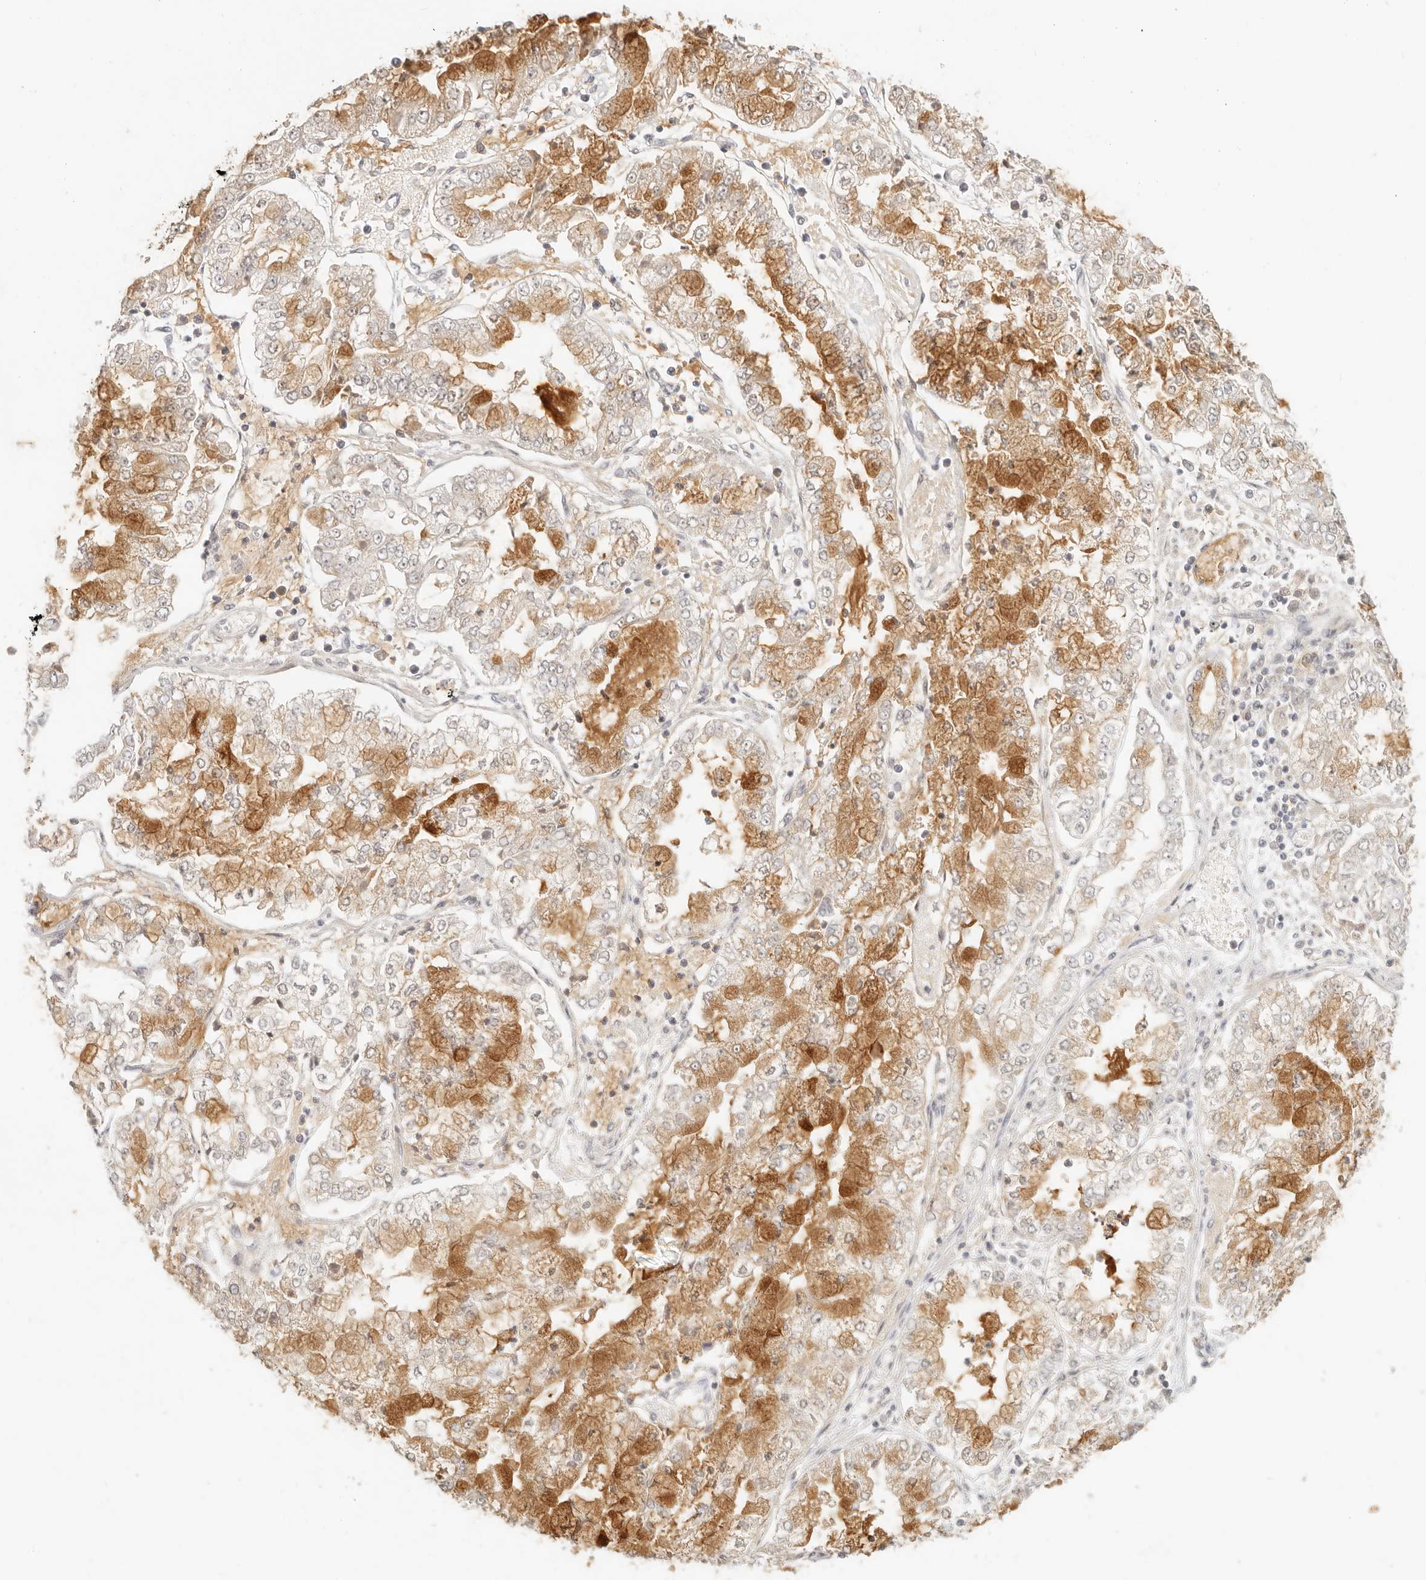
{"staining": {"intensity": "moderate", "quantity": "25%-75%", "location": "cytoplasmic/membranous"}, "tissue": "stomach cancer", "cell_type": "Tumor cells", "image_type": "cancer", "snomed": [{"axis": "morphology", "description": "Adenocarcinoma, NOS"}, {"axis": "topography", "description": "Stomach"}], "caption": "This is a micrograph of immunohistochemistry (IHC) staining of stomach cancer, which shows moderate expression in the cytoplasmic/membranous of tumor cells.", "gene": "INTS11", "patient": {"sex": "male", "age": 76}}